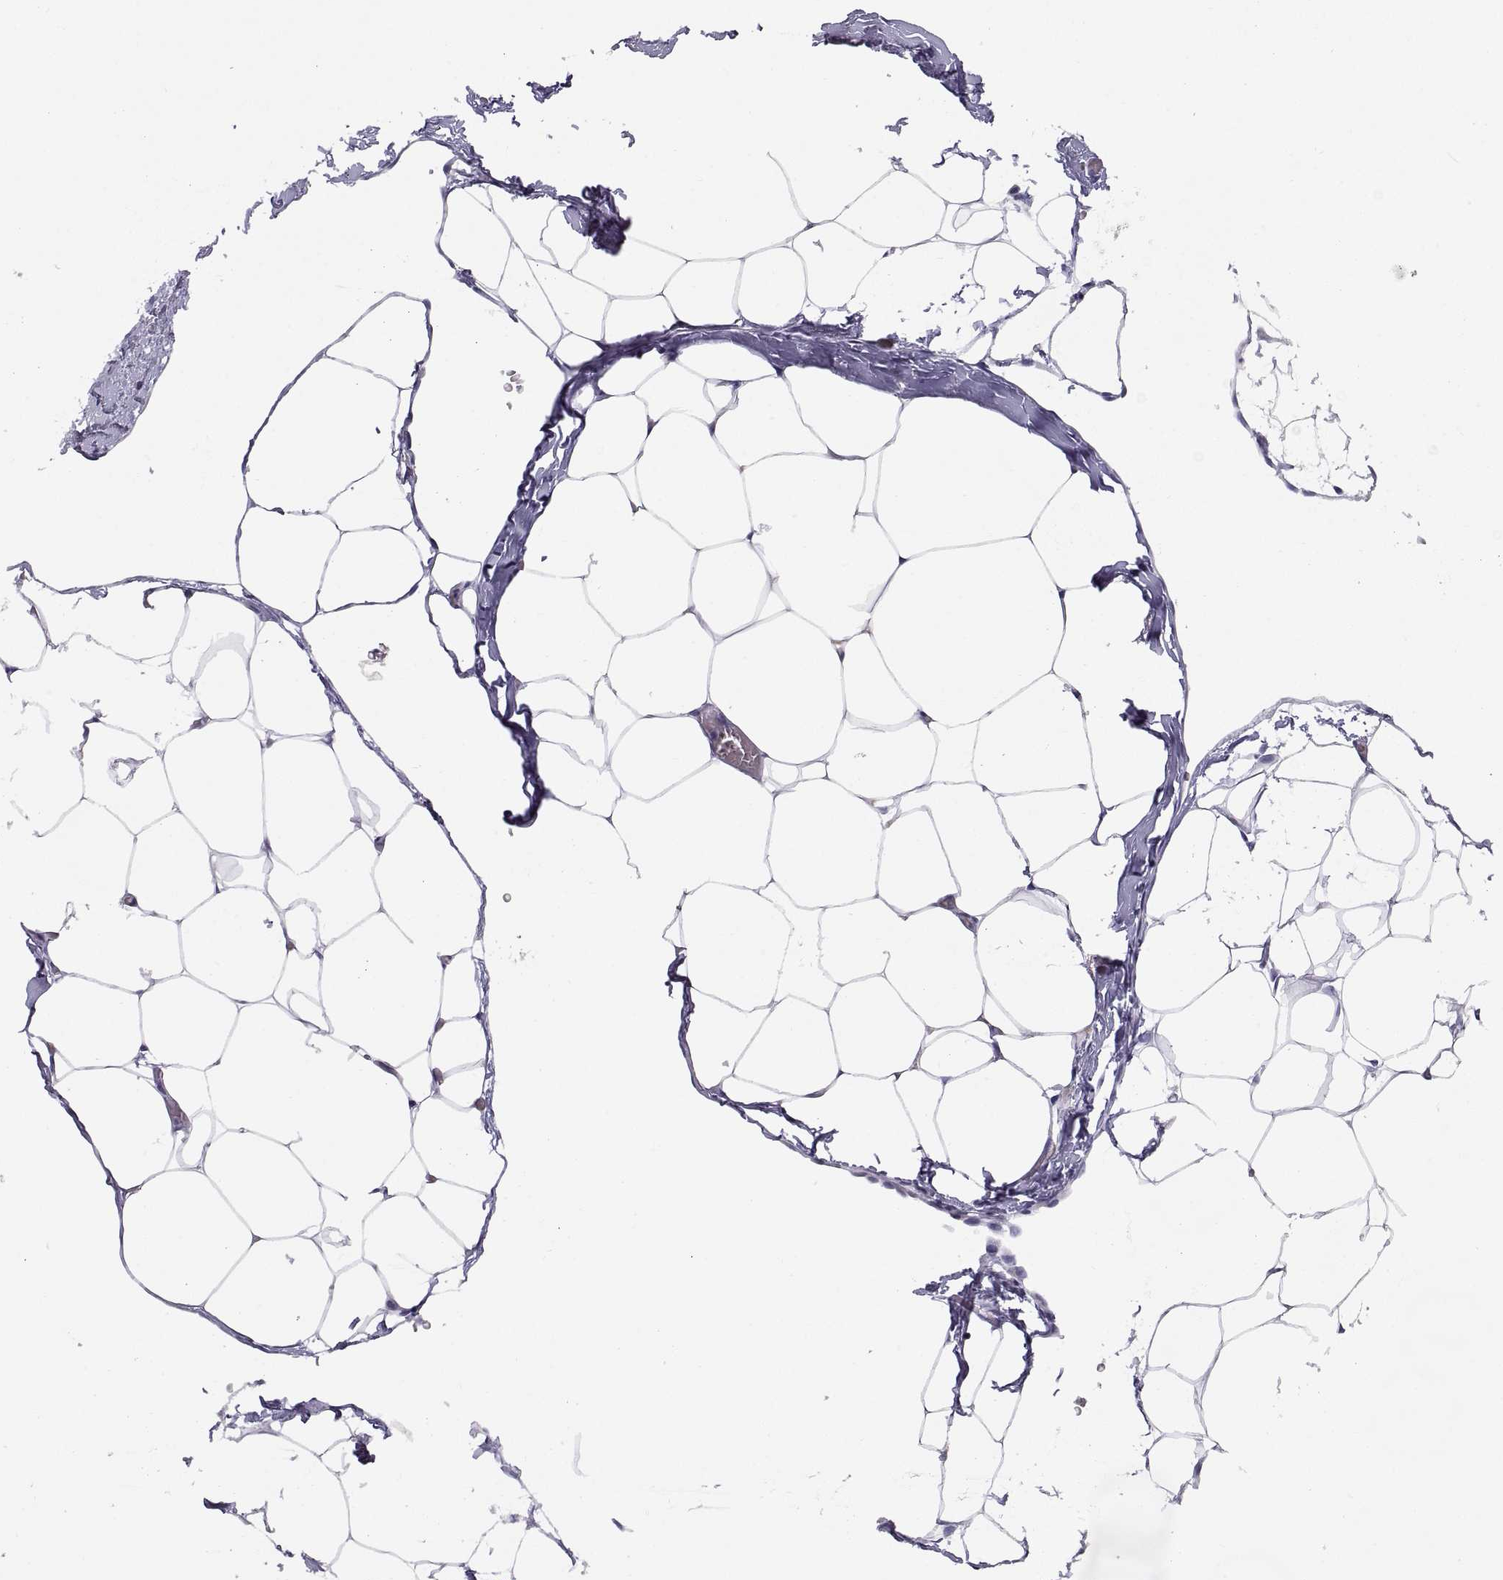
{"staining": {"intensity": "negative", "quantity": "none", "location": "none"}, "tissue": "adipose tissue", "cell_type": "Adipocytes", "image_type": "normal", "snomed": [{"axis": "morphology", "description": "Normal tissue, NOS"}, {"axis": "topography", "description": "Adipose tissue"}], "caption": "This photomicrograph is of benign adipose tissue stained with IHC to label a protein in brown with the nuclei are counter-stained blue. There is no expression in adipocytes.", "gene": "RGS20", "patient": {"sex": "male", "age": 57}}